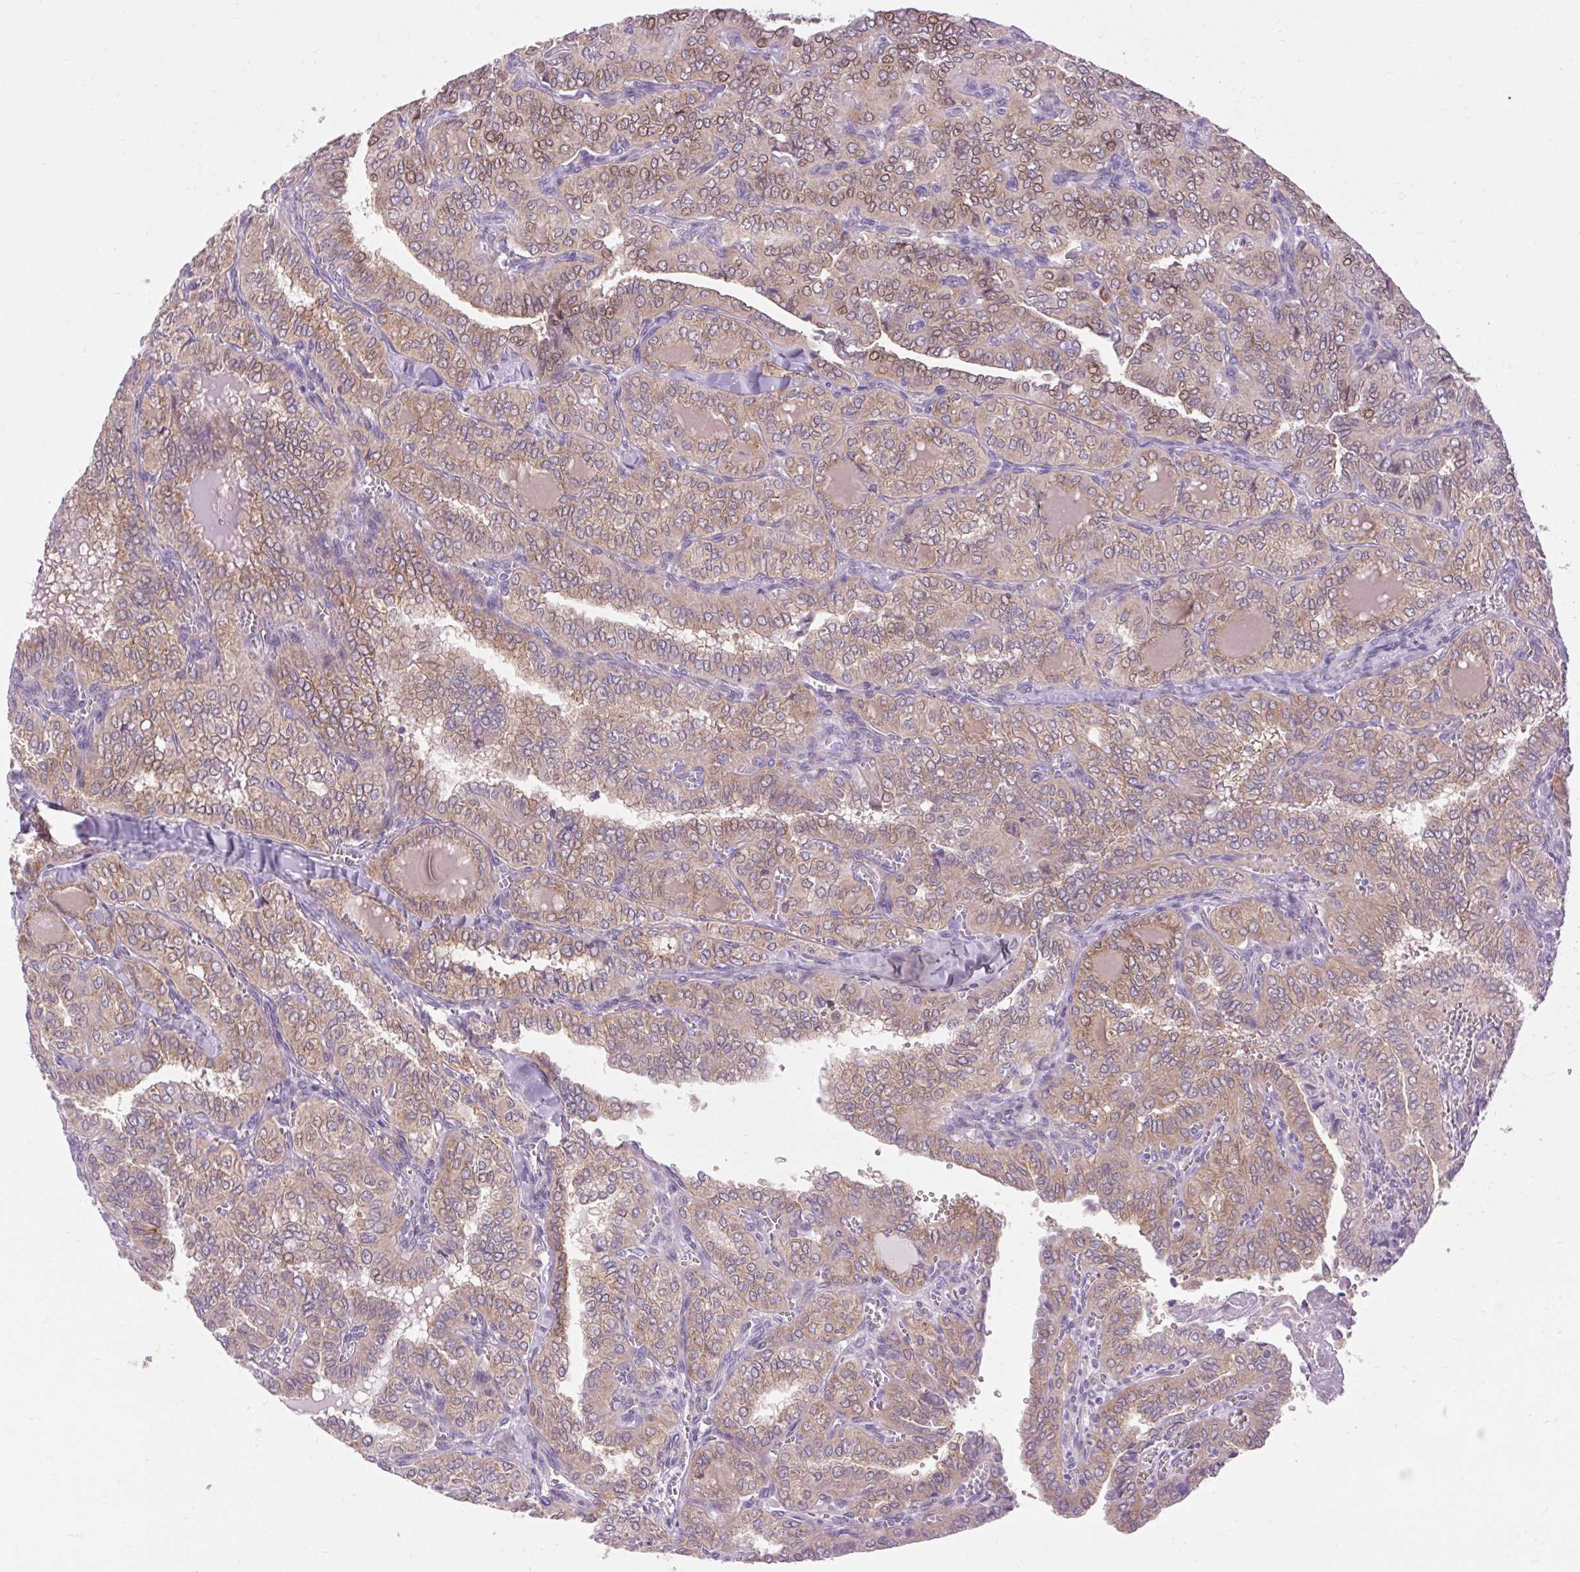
{"staining": {"intensity": "weak", "quantity": ">75%", "location": "cytoplasmic/membranous"}, "tissue": "thyroid cancer", "cell_type": "Tumor cells", "image_type": "cancer", "snomed": [{"axis": "morphology", "description": "Papillary adenocarcinoma, NOS"}, {"axis": "topography", "description": "Thyroid gland"}], "caption": "Thyroid cancer (papillary adenocarcinoma) stained with a protein marker reveals weak staining in tumor cells.", "gene": "SOWAHC", "patient": {"sex": "female", "age": 41}}